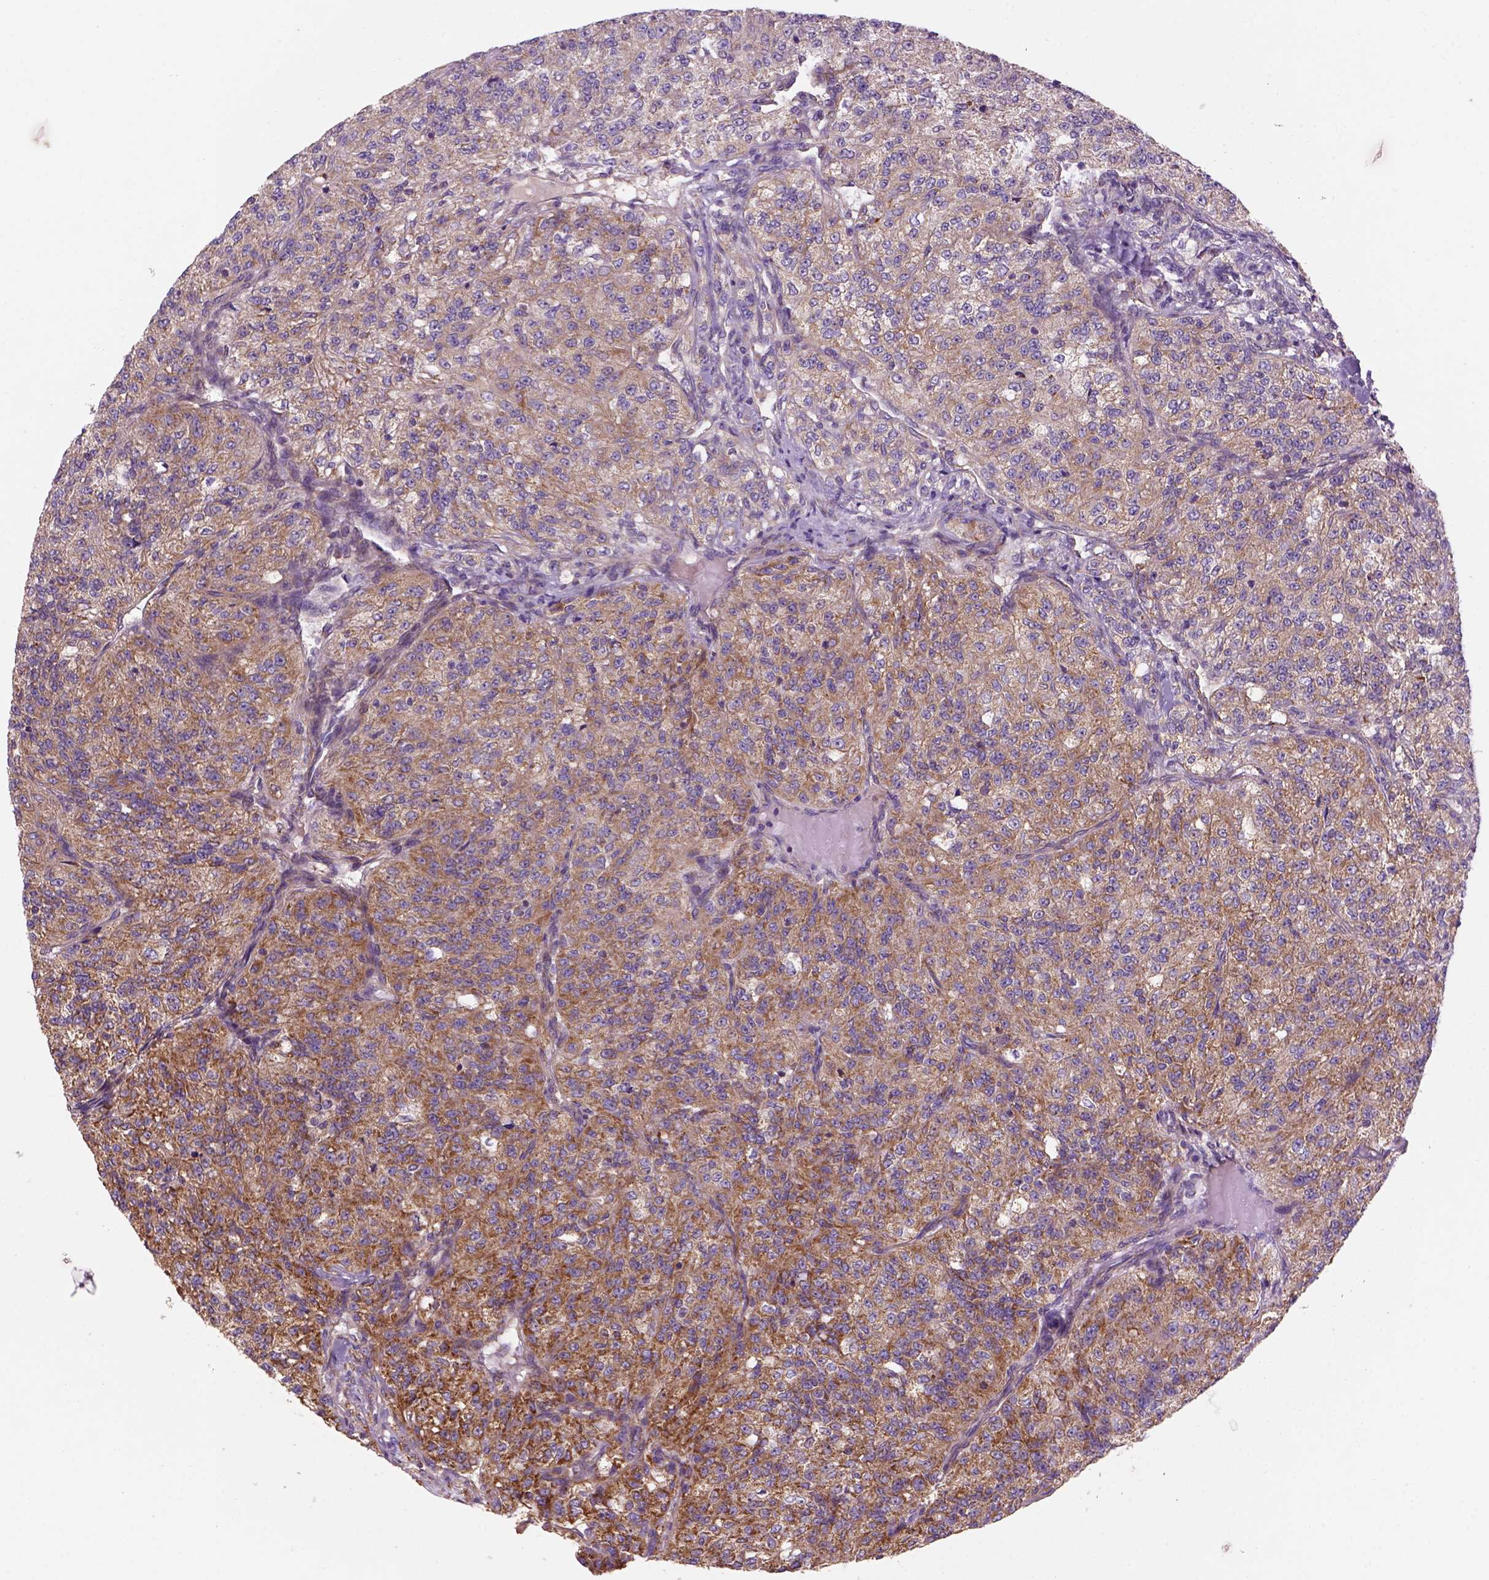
{"staining": {"intensity": "moderate", "quantity": "25%-75%", "location": "cytoplasmic/membranous"}, "tissue": "renal cancer", "cell_type": "Tumor cells", "image_type": "cancer", "snomed": [{"axis": "morphology", "description": "Adenocarcinoma, NOS"}, {"axis": "topography", "description": "Kidney"}], "caption": "Renal cancer (adenocarcinoma) was stained to show a protein in brown. There is medium levels of moderate cytoplasmic/membranous positivity in about 25%-75% of tumor cells.", "gene": "WARS2", "patient": {"sex": "female", "age": 63}}